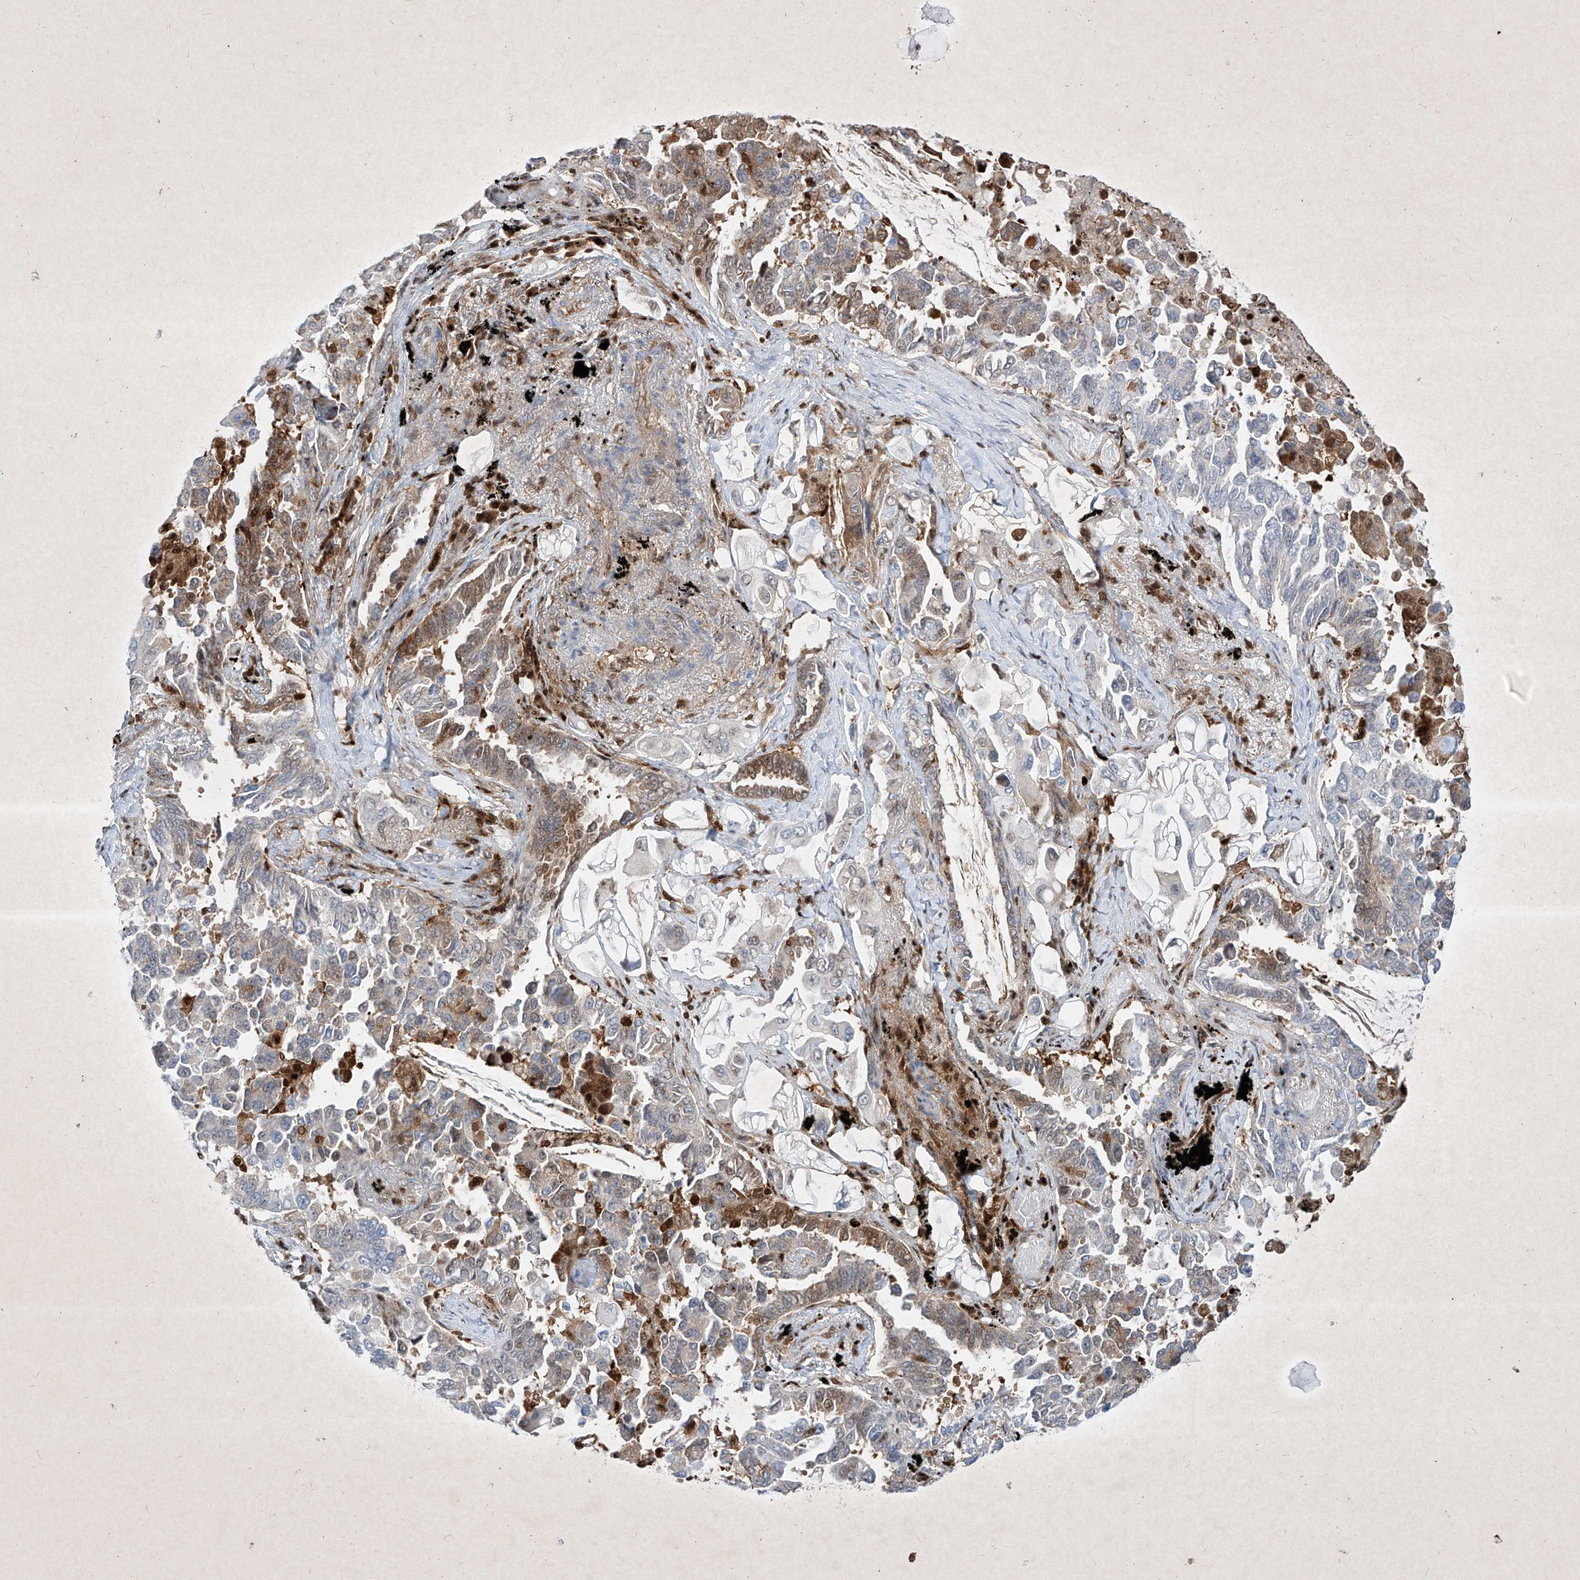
{"staining": {"intensity": "moderate", "quantity": "<25%", "location": "cytoplasmic/membranous,nuclear"}, "tissue": "lung cancer", "cell_type": "Tumor cells", "image_type": "cancer", "snomed": [{"axis": "morphology", "description": "Adenocarcinoma, NOS"}, {"axis": "topography", "description": "Lung"}], "caption": "Approximately <25% of tumor cells in human lung cancer reveal moderate cytoplasmic/membranous and nuclear protein positivity as visualized by brown immunohistochemical staining.", "gene": "PSMB10", "patient": {"sex": "female", "age": 67}}